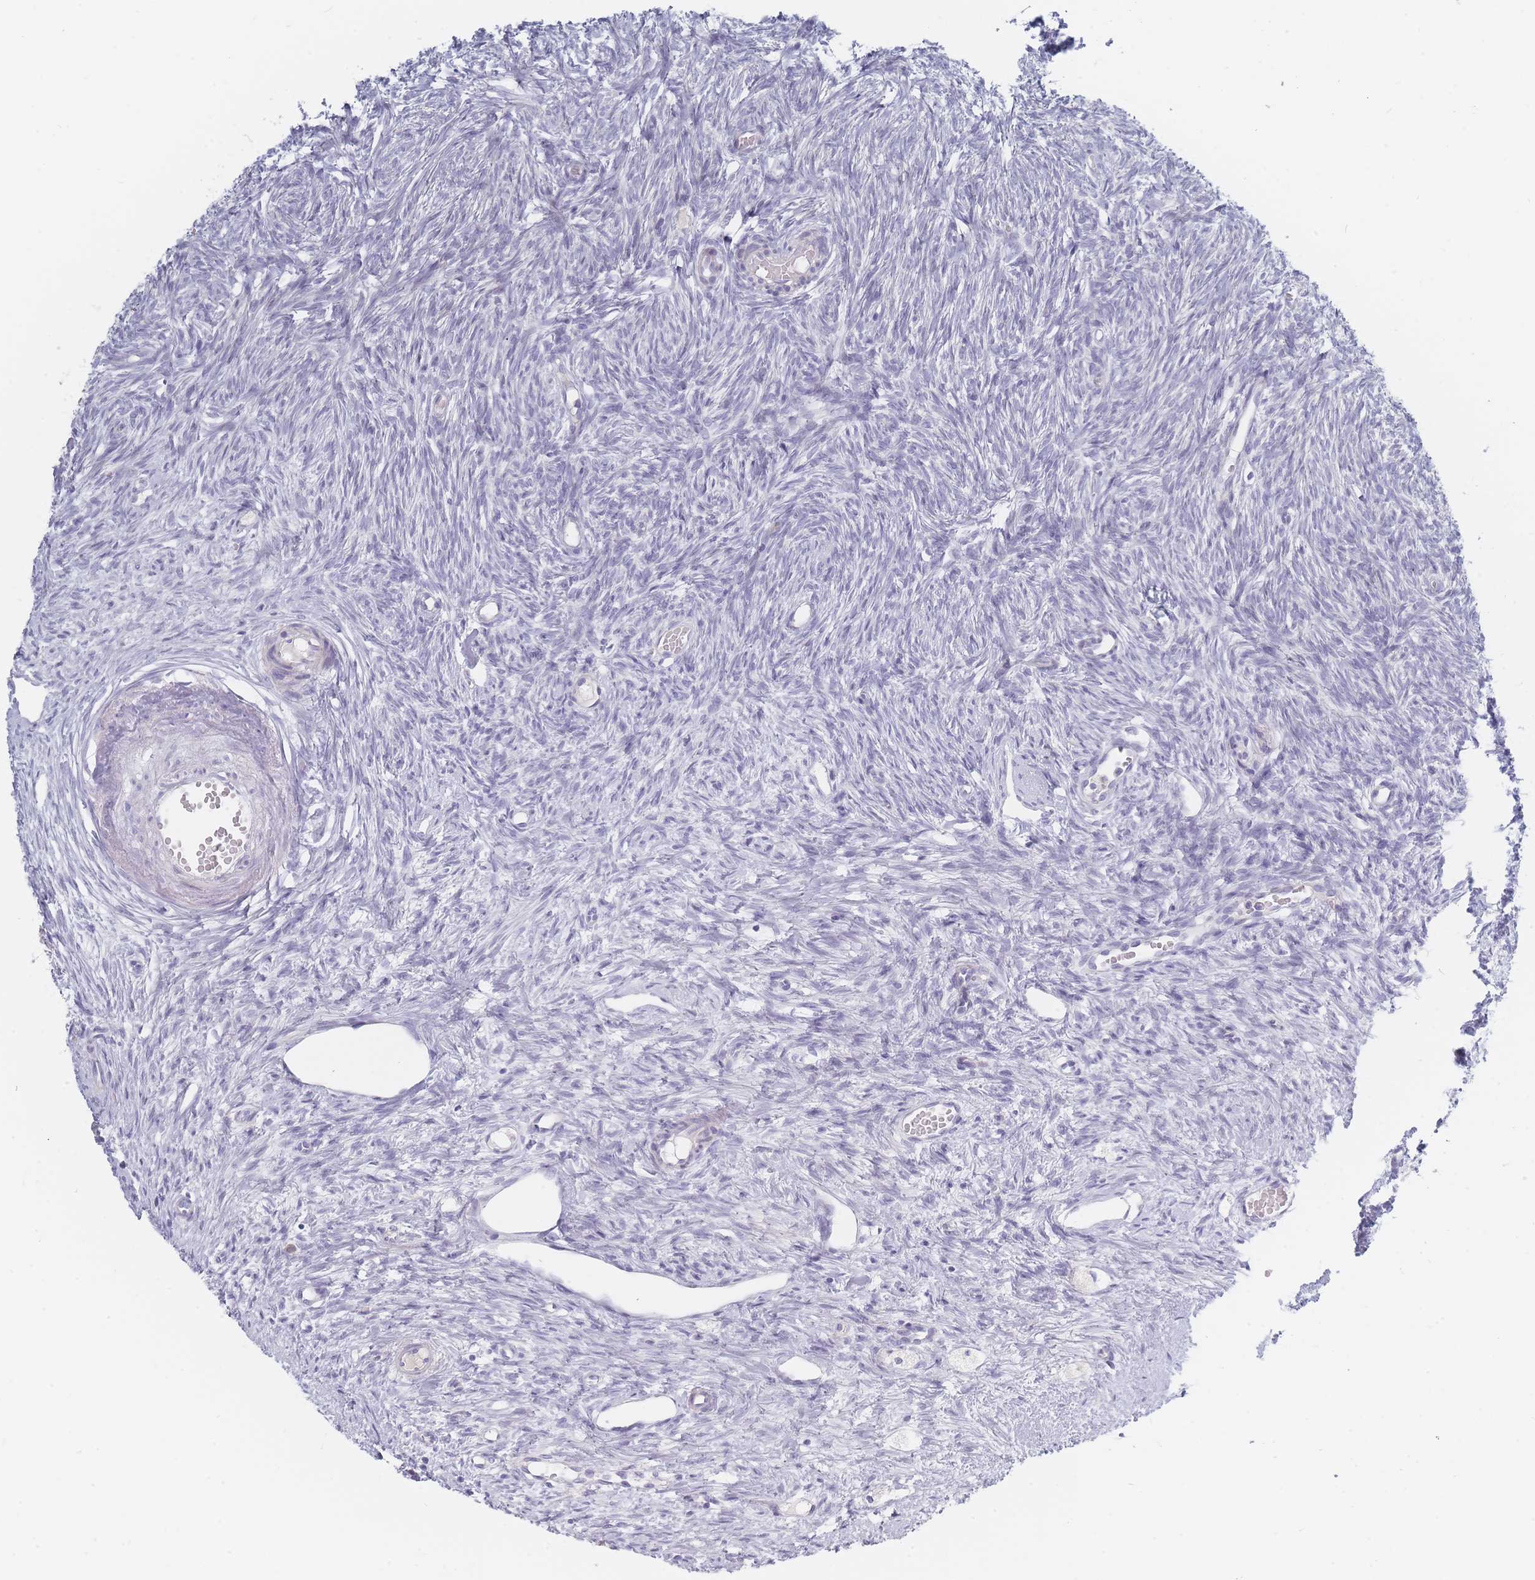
{"staining": {"intensity": "negative", "quantity": "none", "location": "none"}, "tissue": "ovary", "cell_type": "Ovarian stroma cells", "image_type": "normal", "snomed": [{"axis": "morphology", "description": "Normal tissue, NOS"}, {"axis": "topography", "description": "Ovary"}], "caption": "IHC micrograph of normal ovary: ovary stained with DAB demonstrates no significant protein staining in ovarian stroma cells.", "gene": "SPATS1", "patient": {"sex": "female", "age": 51}}